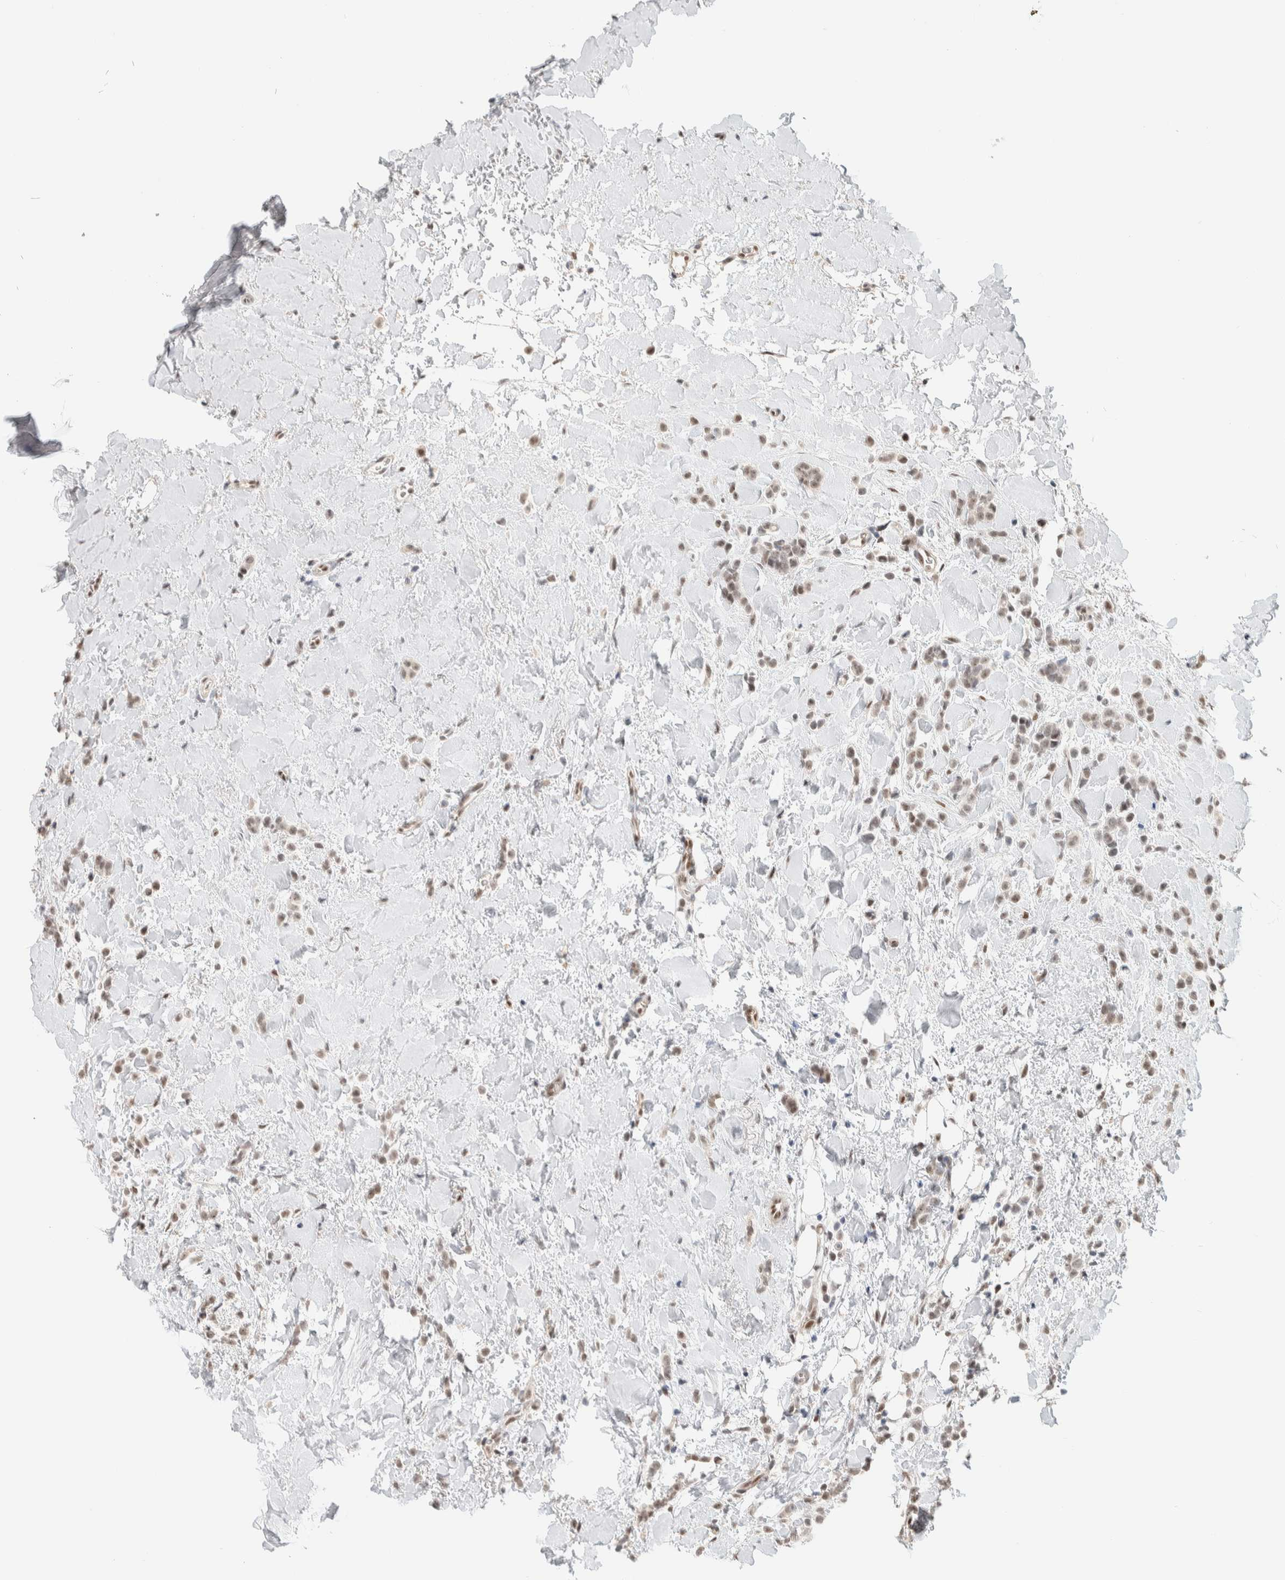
{"staining": {"intensity": "weak", "quantity": ">75%", "location": "nuclear"}, "tissue": "breast cancer", "cell_type": "Tumor cells", "image_type": "cancer", "snomed": [{"axis": "morphology", "description": "Normal tissue, NOS"}, {"axis": "morphology", "description": "Lobular carcinoma"}, {"axis": "topography", "description": "Breast"}], "caption": "Tumor cells show low levels of weak nuclear expression in approximately >75% of cells in human breast lobular carcinoma.", "gene": "PUS7", "patient": {"sex": "female", "age": 50}}